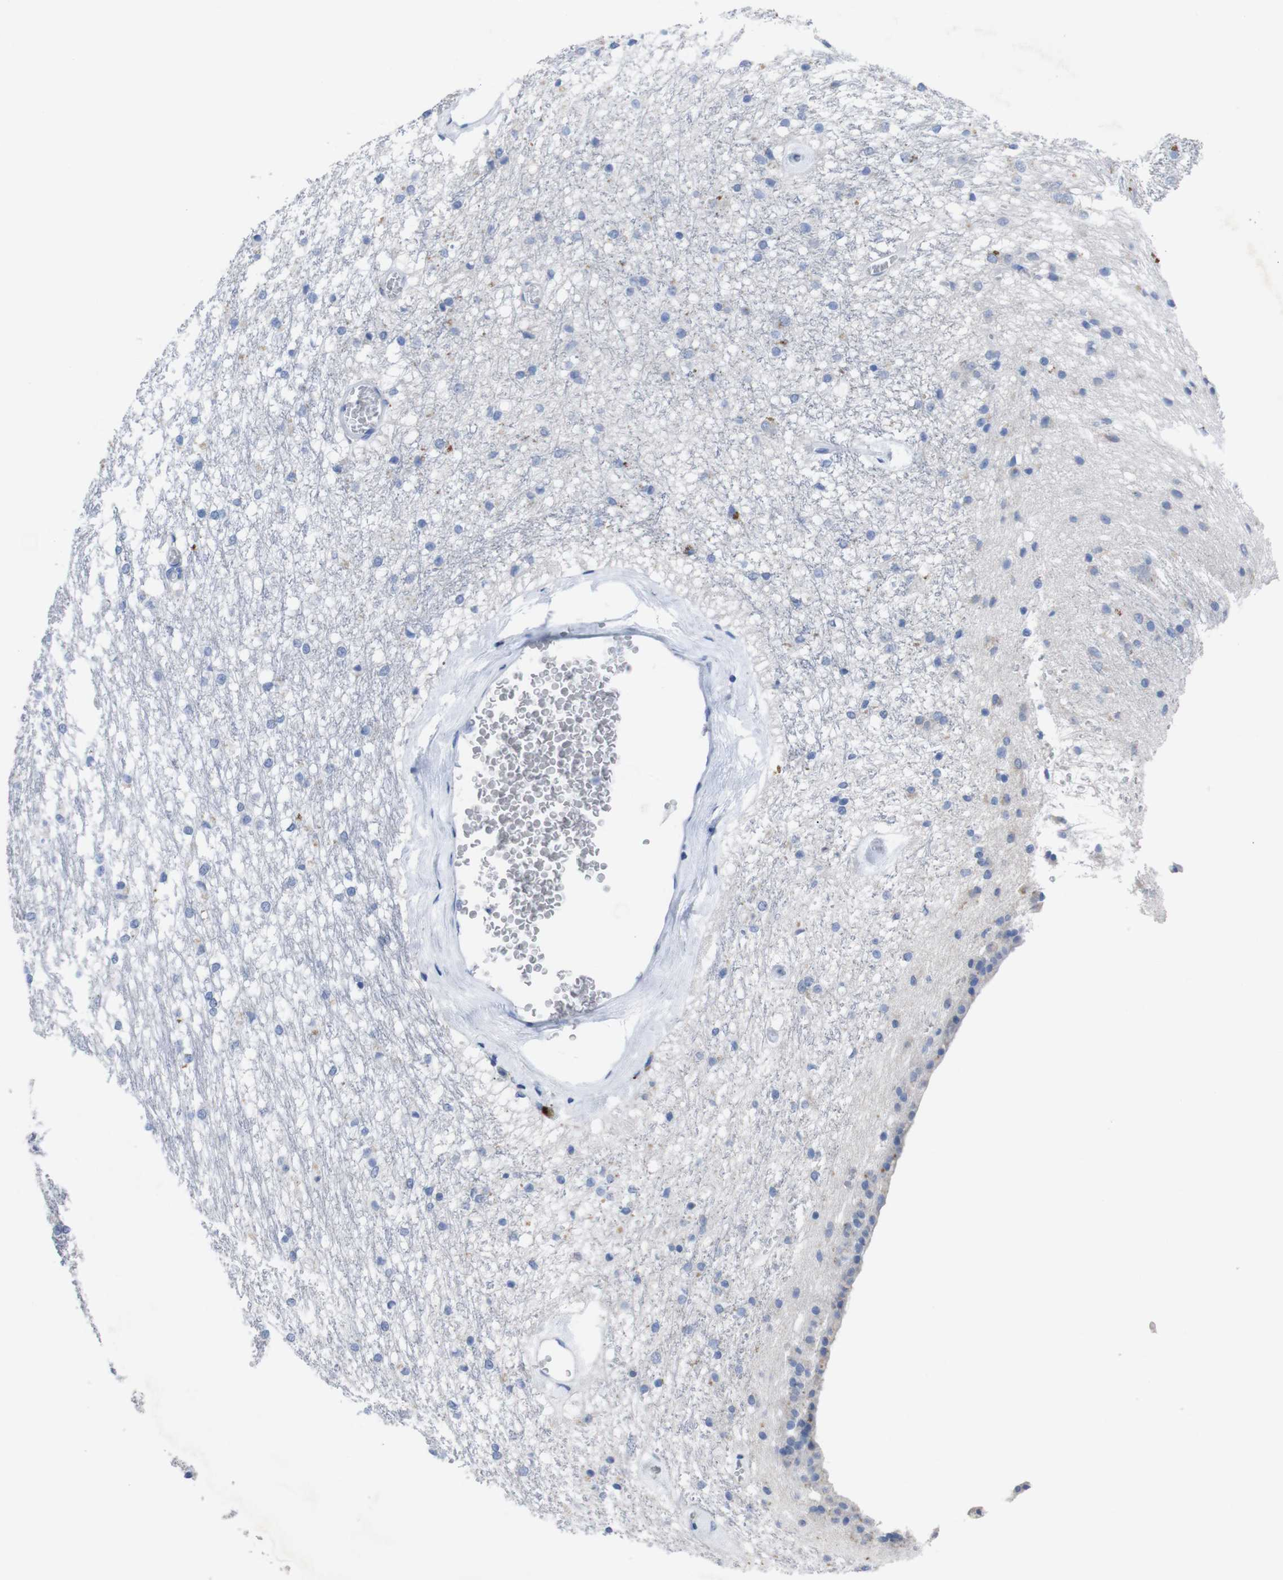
{"staining": {"intensity": "weak", "quantity": "<25%", "location": "cytoplasmic/membranous"}, "tissue": "caudate", "cell_type": "Glial cells", "image_type": "normal", "snomed": [{"axis": "morphology", "description": "Normal tissue, NOS"}, {"axis": "topography", "description": "Lateral ventricle wall"}], "caption": "Human caudate stained for a protein using immunohistochemistry (IHC) demonstrates no positivity in glial cells.", "gene": "GJB2", "patient": {"sex": "female", "age": 19}}